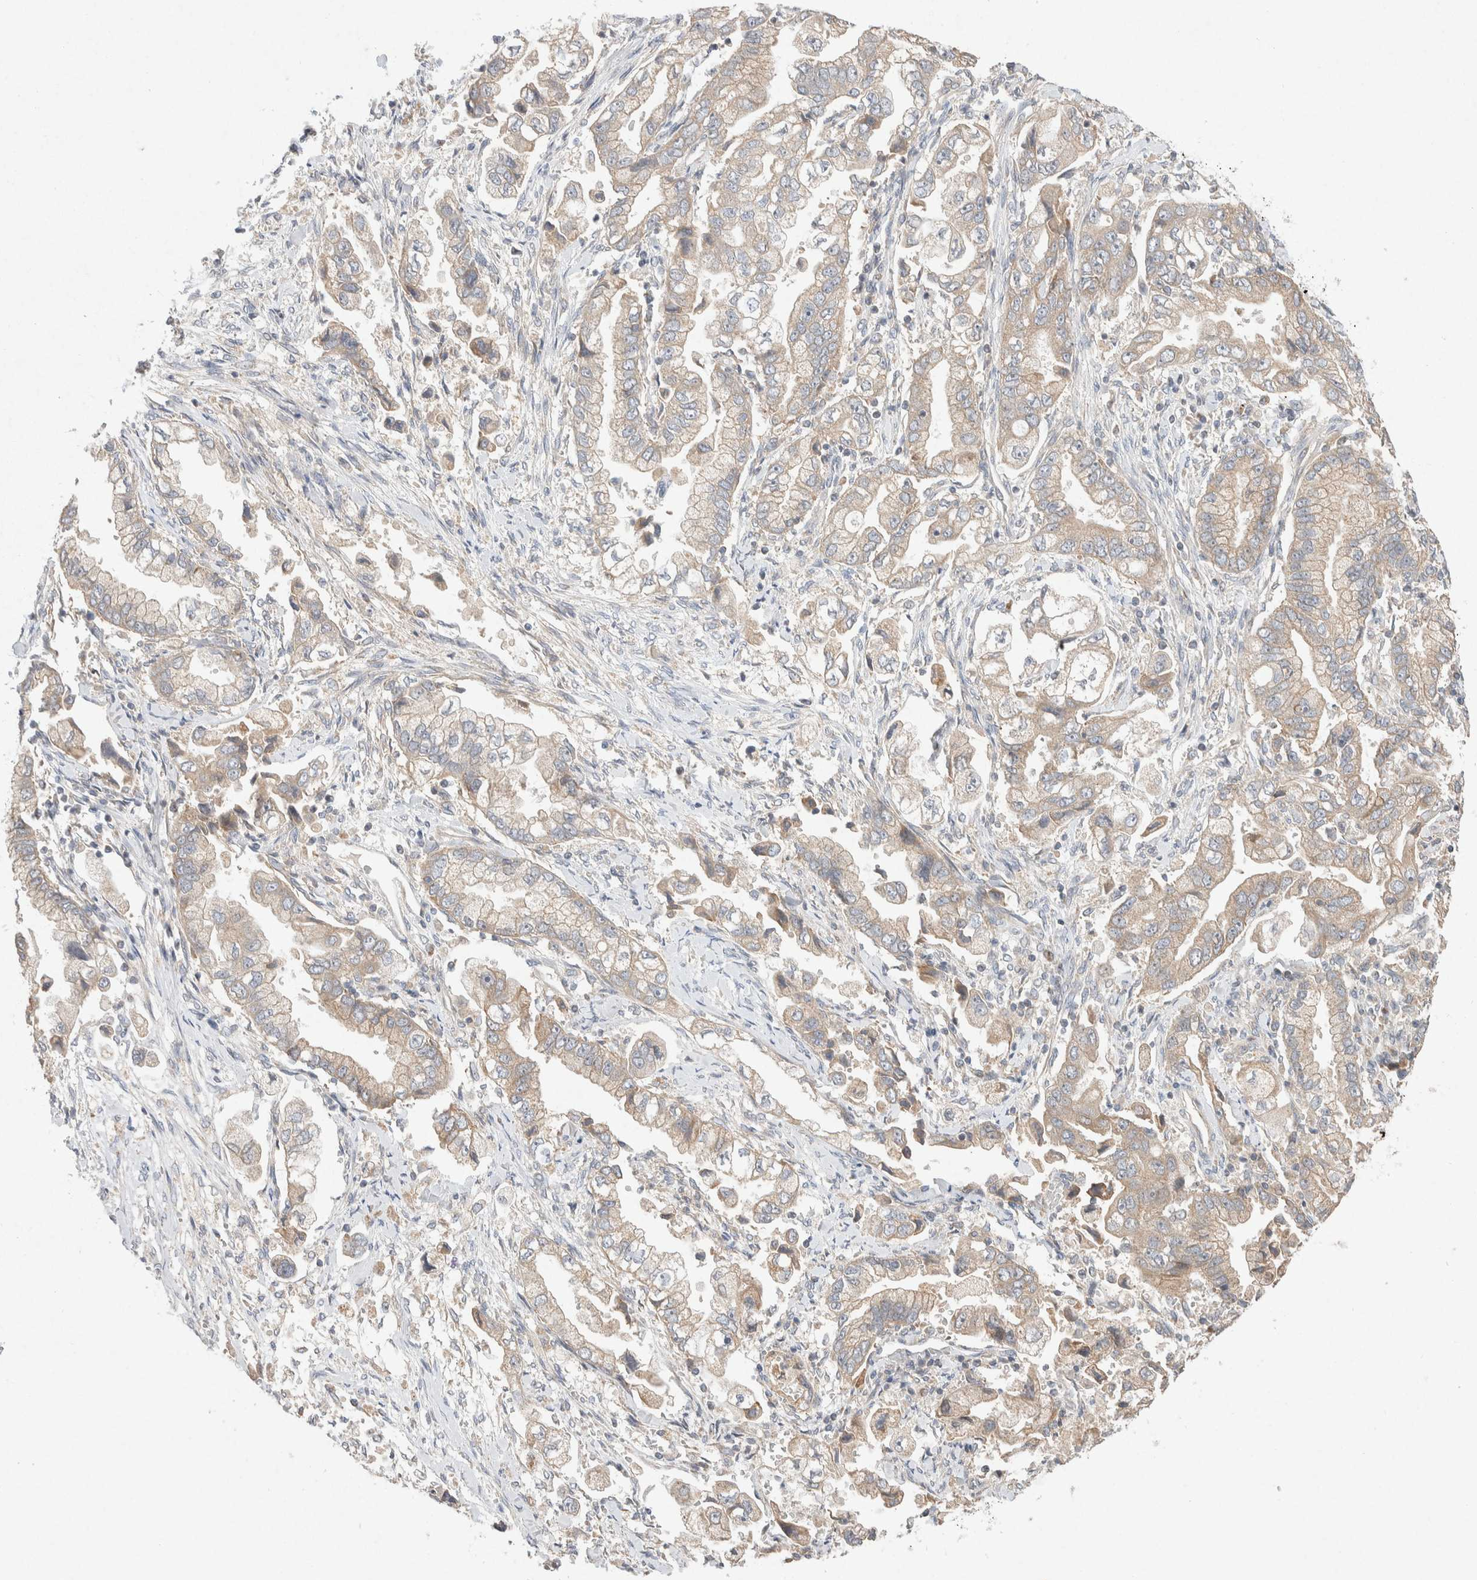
{"staining": {"intensity": "weak", "quantity": ">75%", "location": "cytoplasmic/membranous"}, "tissue": "stomach cancer", "cell_type": "Tumor cells", "image_type": "cancer", "snomed": [{"axis": "morphology", "description": "Normal tissue, NOS"}, {"axis": "morphology", "description": "Adenocarcinoma, NOS"}, {"axis": "topography", "description": "Stomach"}], "caption": "Weak cytoplasmic/membranous positivity for a protein is present in about >75% of tumor cells of adenocarcinoma (stomach) using immunohistochemistry.", "gene": "CMTM4", "patient": {"sex": "male", "age": 62}}